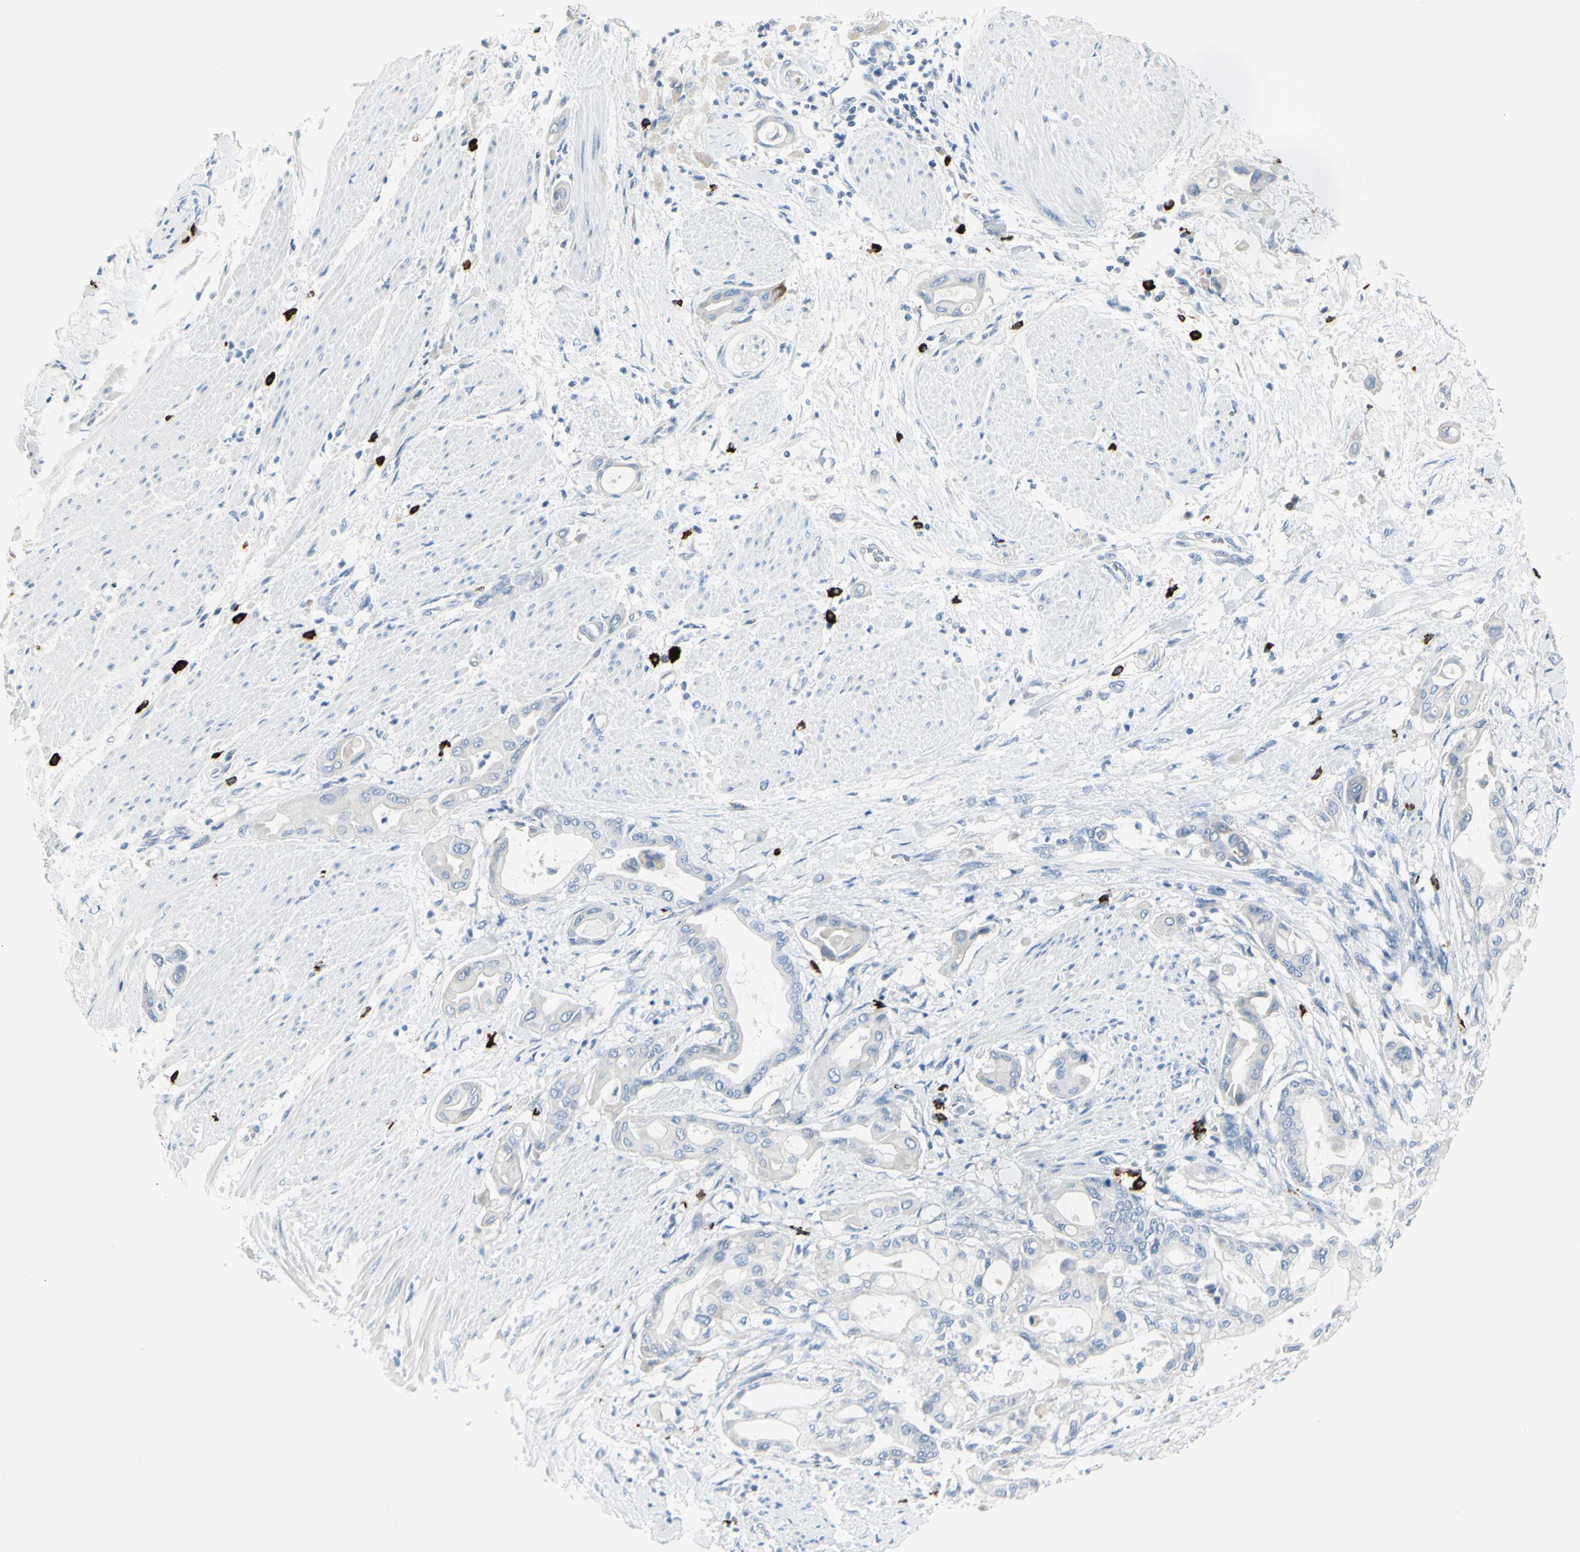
{"staining": {"intensity": "negative", "quantity": "none", "location": "none"}, "tissue": "pancreatic cancer", "cell_type": "Tumor cells", "image_type": "cancer", "snomed": [{"axis": "morphology", "description": "Adenocarcinoma, NOS"}, {"axis": "morphology", "description": "Adenocarcinoma, metastatic, NOS"}, {"axis": "topography", "description": "Lymph node"}, {"axis": "topography", "description": "Pancreas"}, {"axis": "topography", "description": "Duodenum"}], "caption": "This histopathology image is of pancreatic metastatic adenocarcinoma stained with immunohistochemistry (IHC) to label a protein in brown with the nuclei are counter-stained blue. There is no positivity in tumor cells.", "gene": "DLG4", "patient": {"sex": "female", "age": 64}}